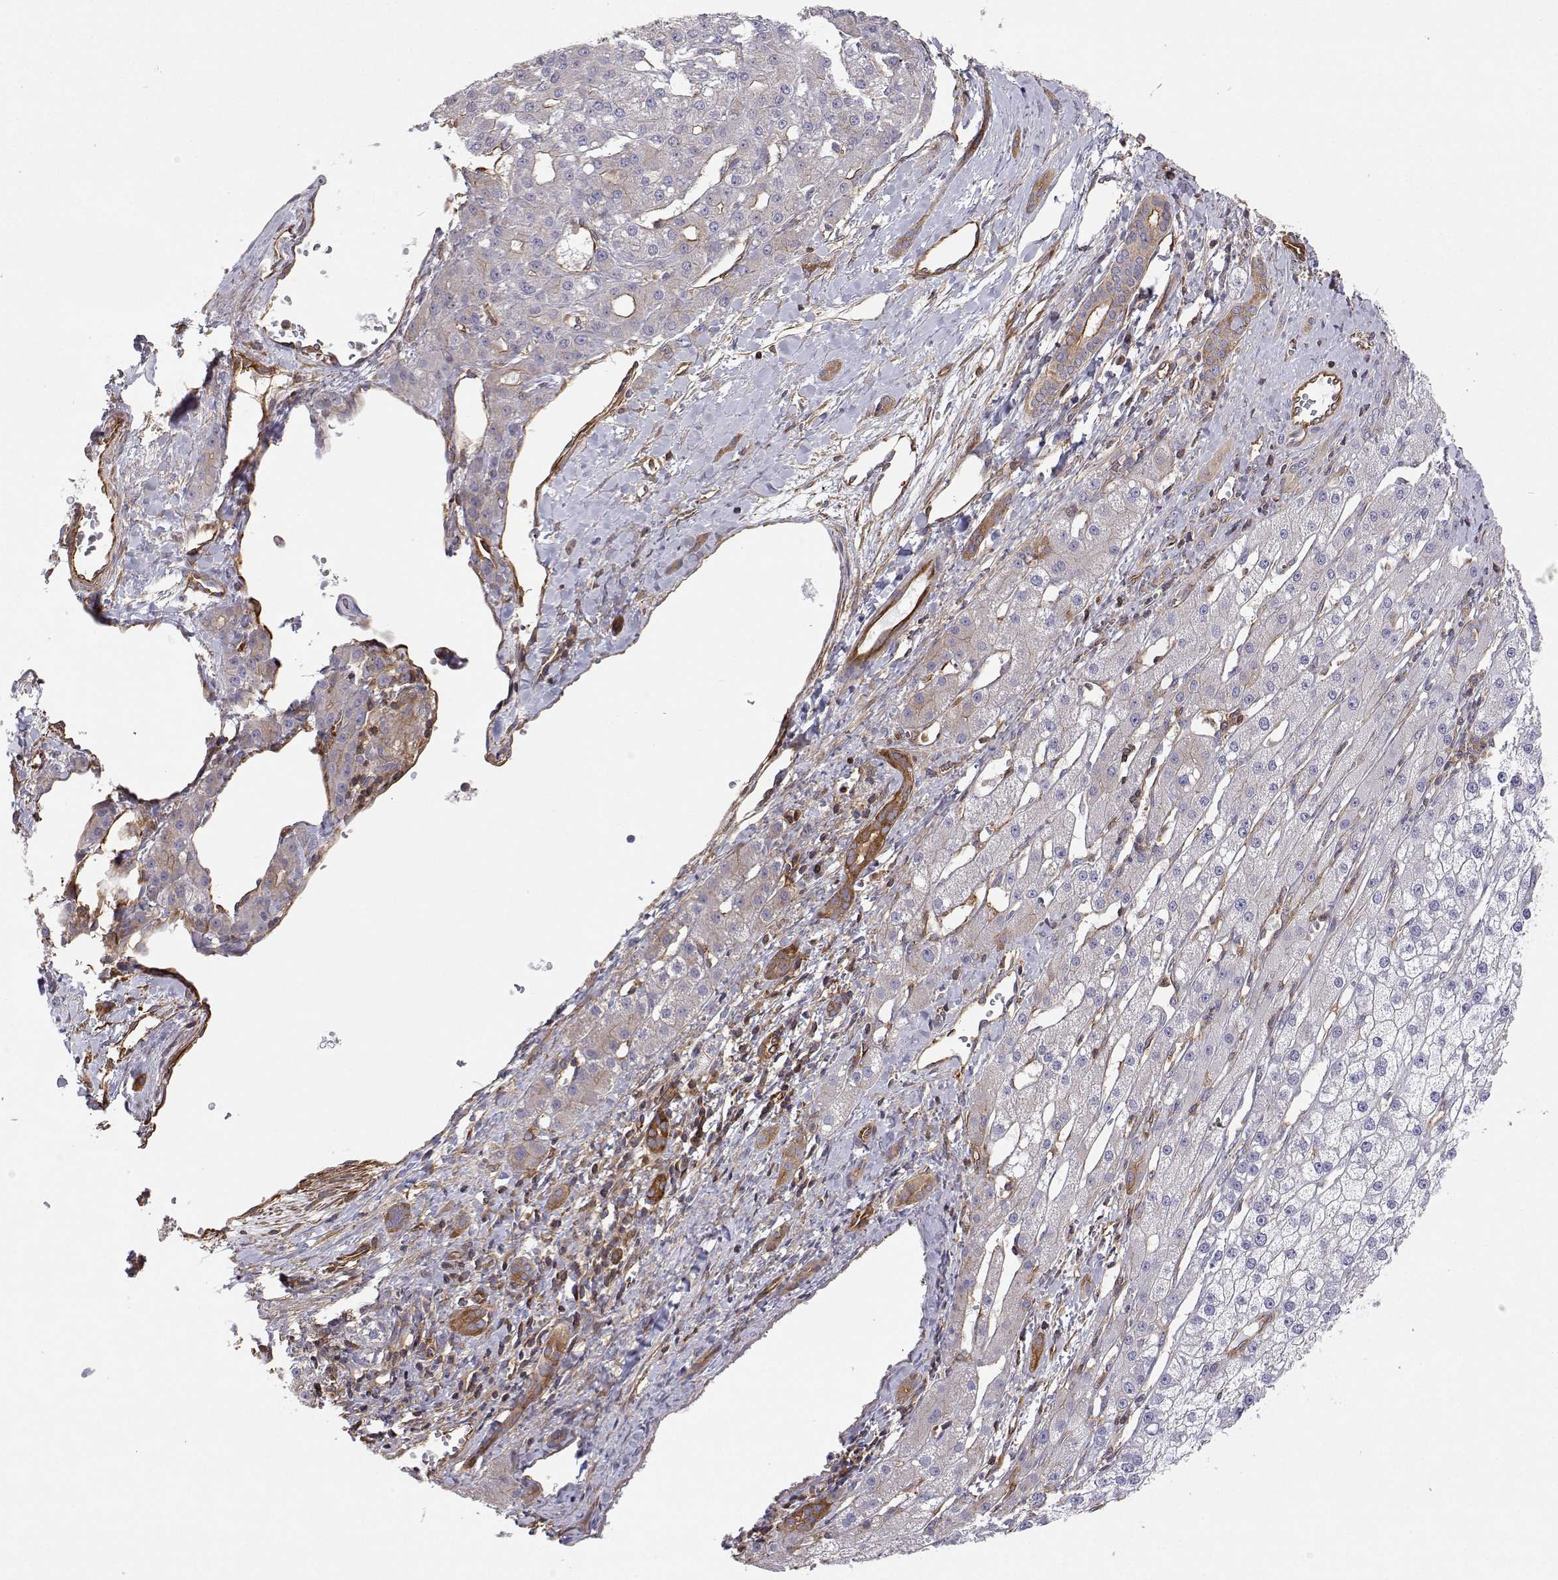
{"staining": {"intensity": "negative", "quantity": "none", "location": "none"}, "tissue": "liver cancer", "cell_type": "Tumor cells", "image_type": "cancer", "snomed": [{"axis": "morphology", "description": "Carcinoma, Hepatocellular, NOS"}, {"axis": "topography", "description": "Liver"}], "caption": "Immunohistochemistry photomicrograph of neoplastic tissue: liver cancer stained with DAB (3,3'-diaminobenzidine) demonstrates no significant protein staining in tumor cells.", "gene": "MYH9", "patient": {"sex": "male", "age": 67}}